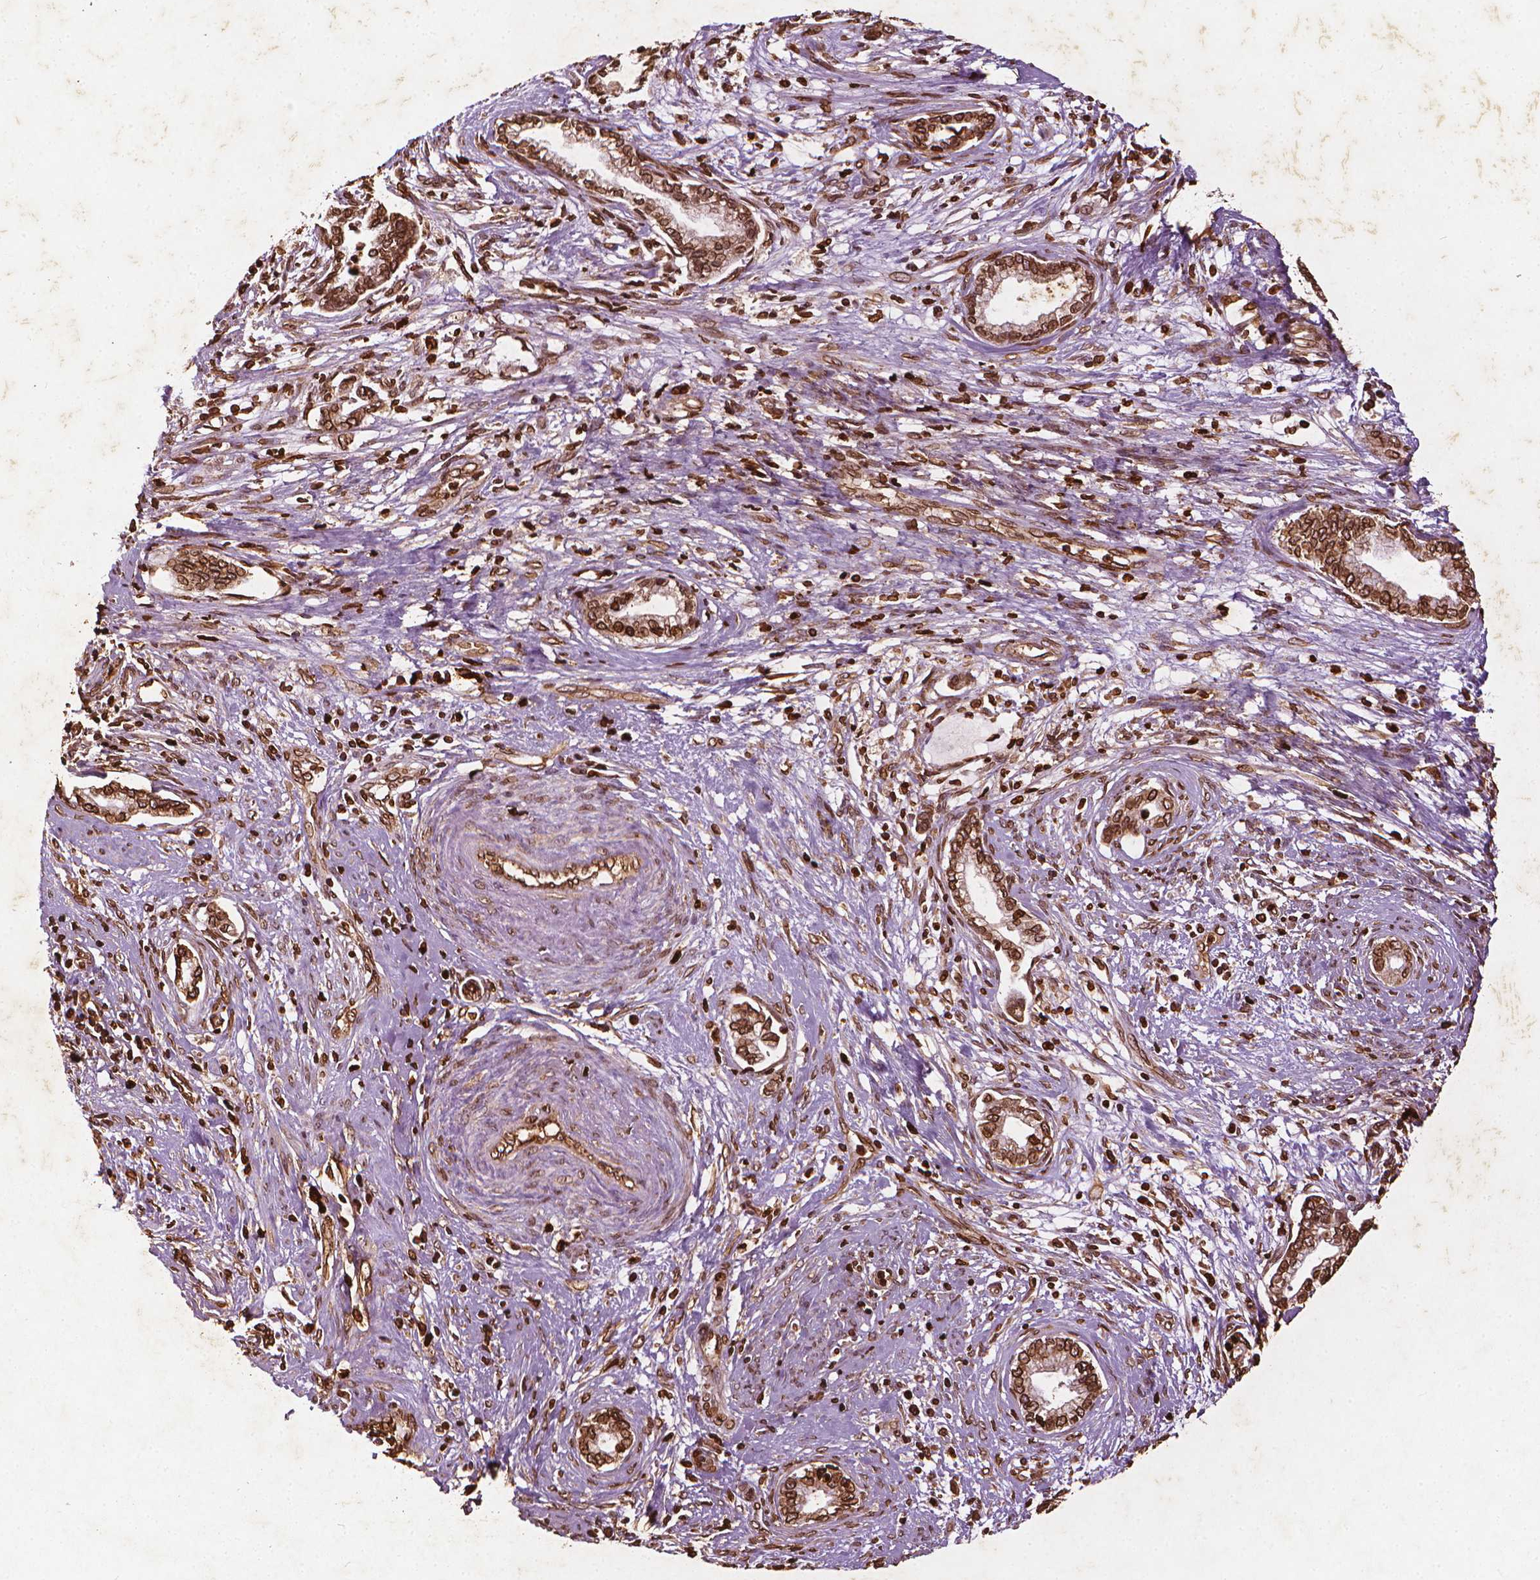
{"staining": {"intensity": "strong", "quantity": ">75%", "location": "cytoplasmic/membranous,nuclear"}, "tissue": "cervical cancer", "cell_type": "Tumor cells", "image_type": "cancer", "snomed": [{"axis": "morphology", "description": "Adenocarcinoma, NOS"}, {"axis": "topography", "description": "Cervix"}], "caption": "Immunohistochemistry (DAB (3,3'-diaminobenzidine)) staining of cervical cancer (adenocarcinoma) displays strong cytoplasmic/membranous and nuclear protein staining in about >75% of tumor cells. (brown staining indicates protein expression, while blue staining denotes nuclei).", "gene": "LMNB1", "patient": {"sex": "female", "age": 62}}